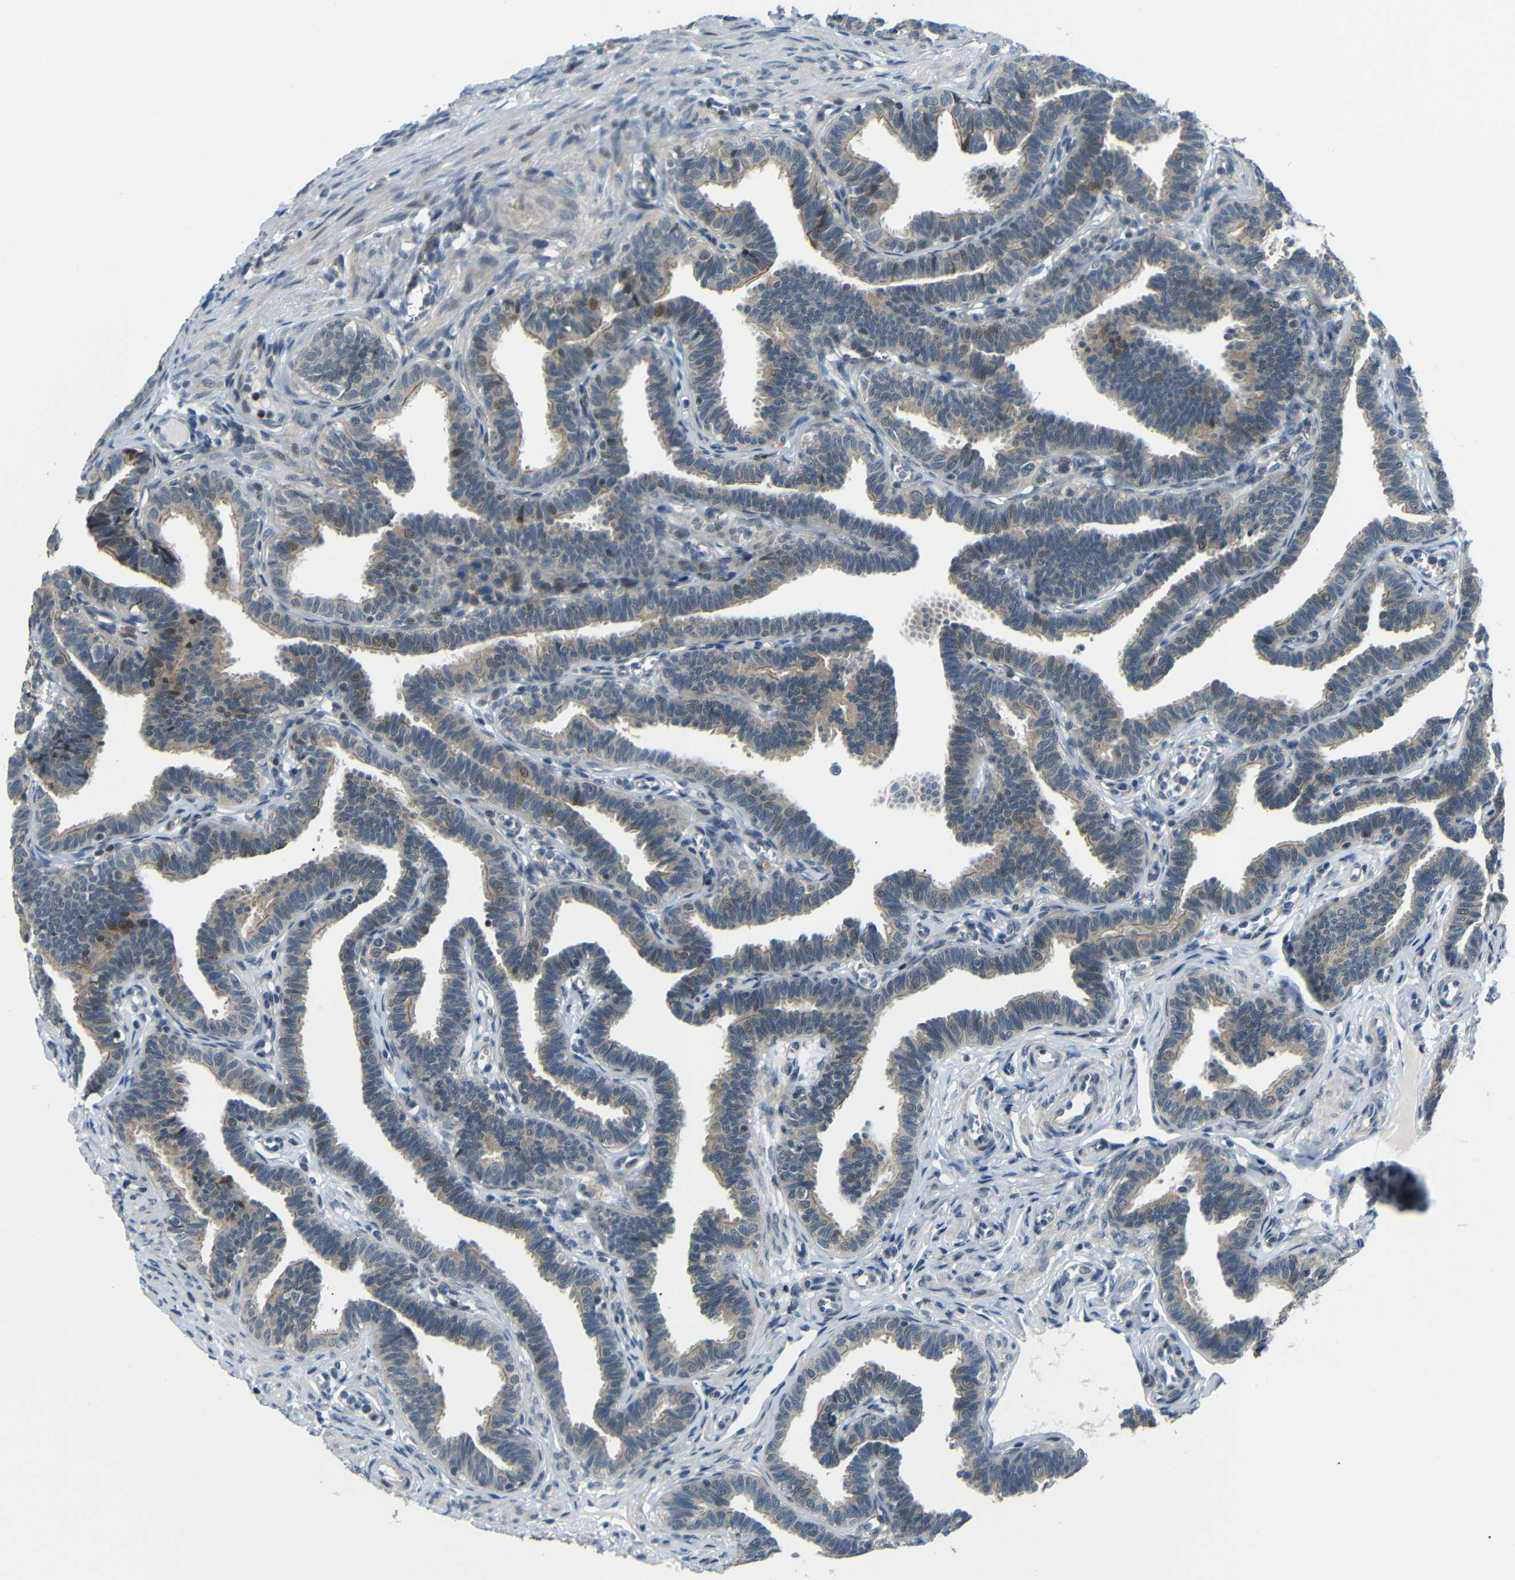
{"staining": {"intensity": "weak", "quantity": "<25%", "location": "cytoplasmic/membranous"}, "tissue": "fallopian tube", "cell_type": "Glandular cells", "image_type": "normal", "snomed": [{"axis": "morphology", "description": "Normal tissue, NOS"}, {"axis": "topography", "description": "Fallopian tube"}, {"axis": "topography", "description": "Ovary"}], "caption": "Histopathology image shows no significant protein staining in glandular cells of unremarkable fallopian tube. The staining was performed using DAB (3,3'-diaminobenzidine) to visualize the protein expression in brown, while the nuclei were stained in blue with hematoxylin (Magnification: 20x).", "gene": "SYDE1", "patient": {"sex": "female", "age": 23}}